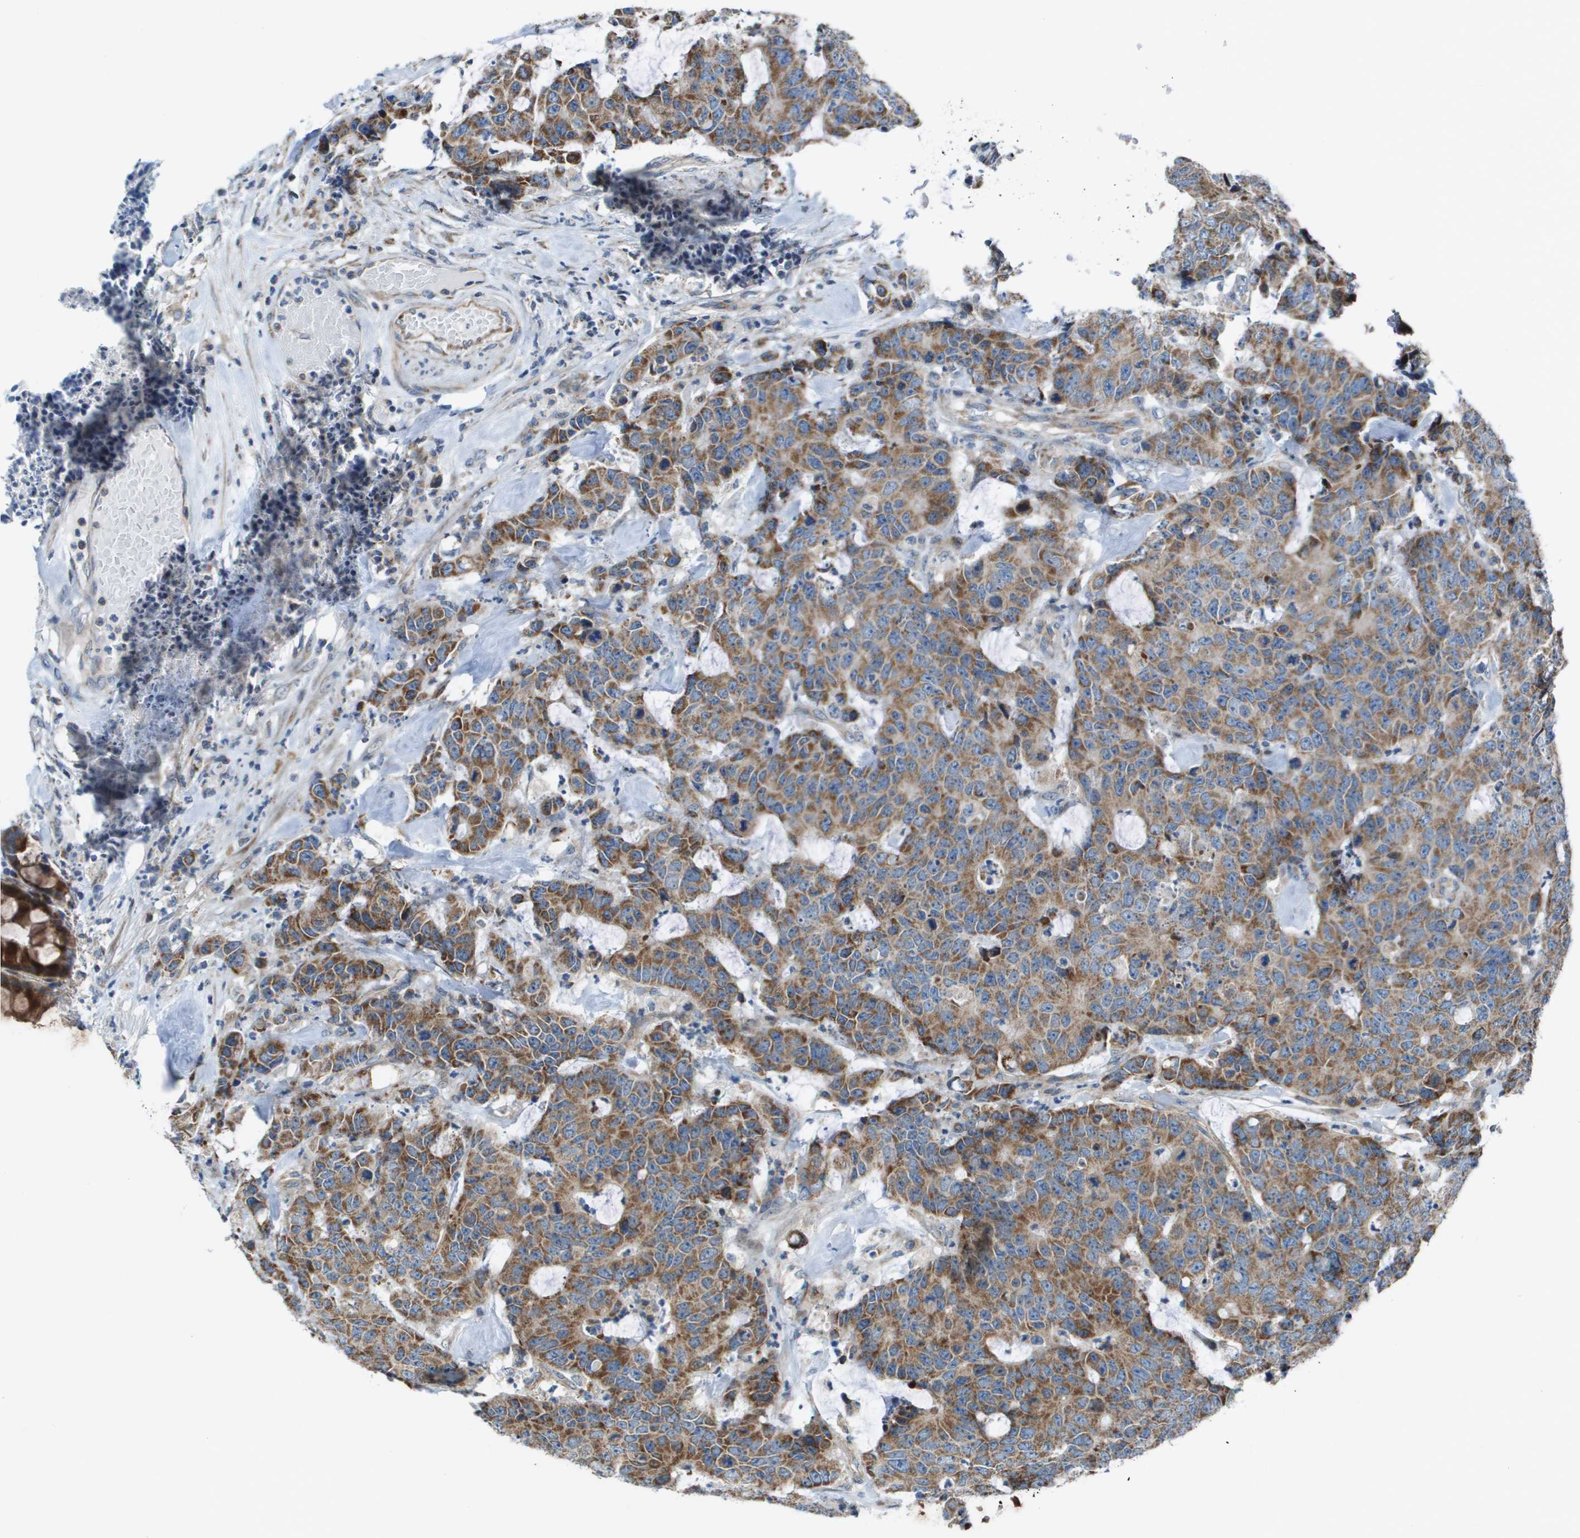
{"staining": {"intensity": "moderate", "quantity": ">75%", "location": "cytoplasmic/membranous"}, "tissue": "colorectal cancer", "cell_type": "Tumor cells", "image_type": "cancer", "snomed": [{"axis": "morphology", "description": "Adenocarcinoma, NOS"}, {"axis": "topography", "description": "Colon"}], "caption": "Colorectal cancer stained with a brown dye exhibits moderate cytoplasmic/membranous positive positivity in approximately >75% of tumor cells.", "gene": "MGAT3", "patient": {"sex": "female", "age": 86}}